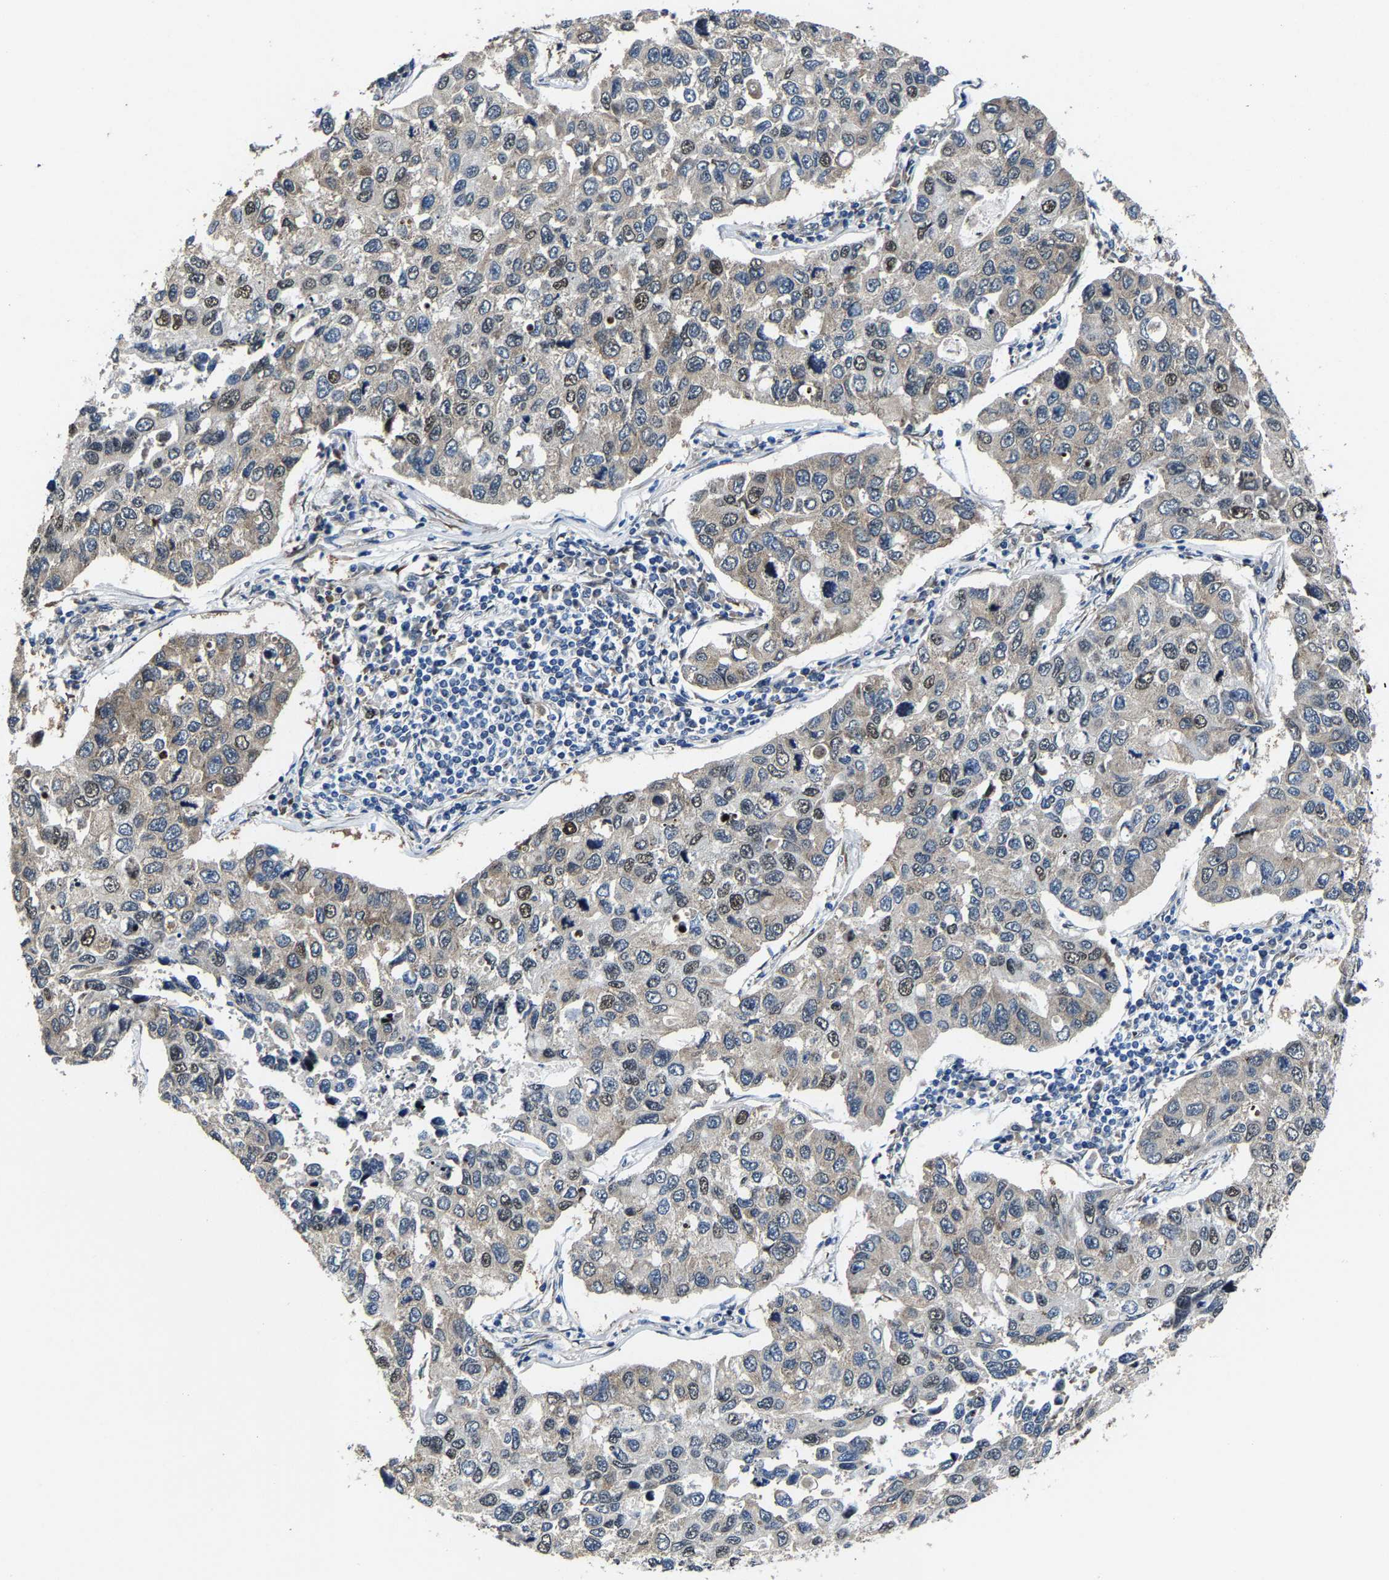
{"staining": {"intensity": "moderate", "quantity": "<25%", "location": "nuclear"}, "tissue": "lung cancer", "cell_type": "Tumor cells", "image_type": "cancer", "snomed": [{"axis": "morphology", "description": "Adenocarcinoma, NOS"}, {"axis": "topography", "description": "Lung"}], "caption": "Moderate nuclear expression for a protein is appreciated in approximately <25% of tumor cells of lung cancer using immunohistochemistry.", "gene": "METTL1", "patient": {"sex": "male", "age": 64}}